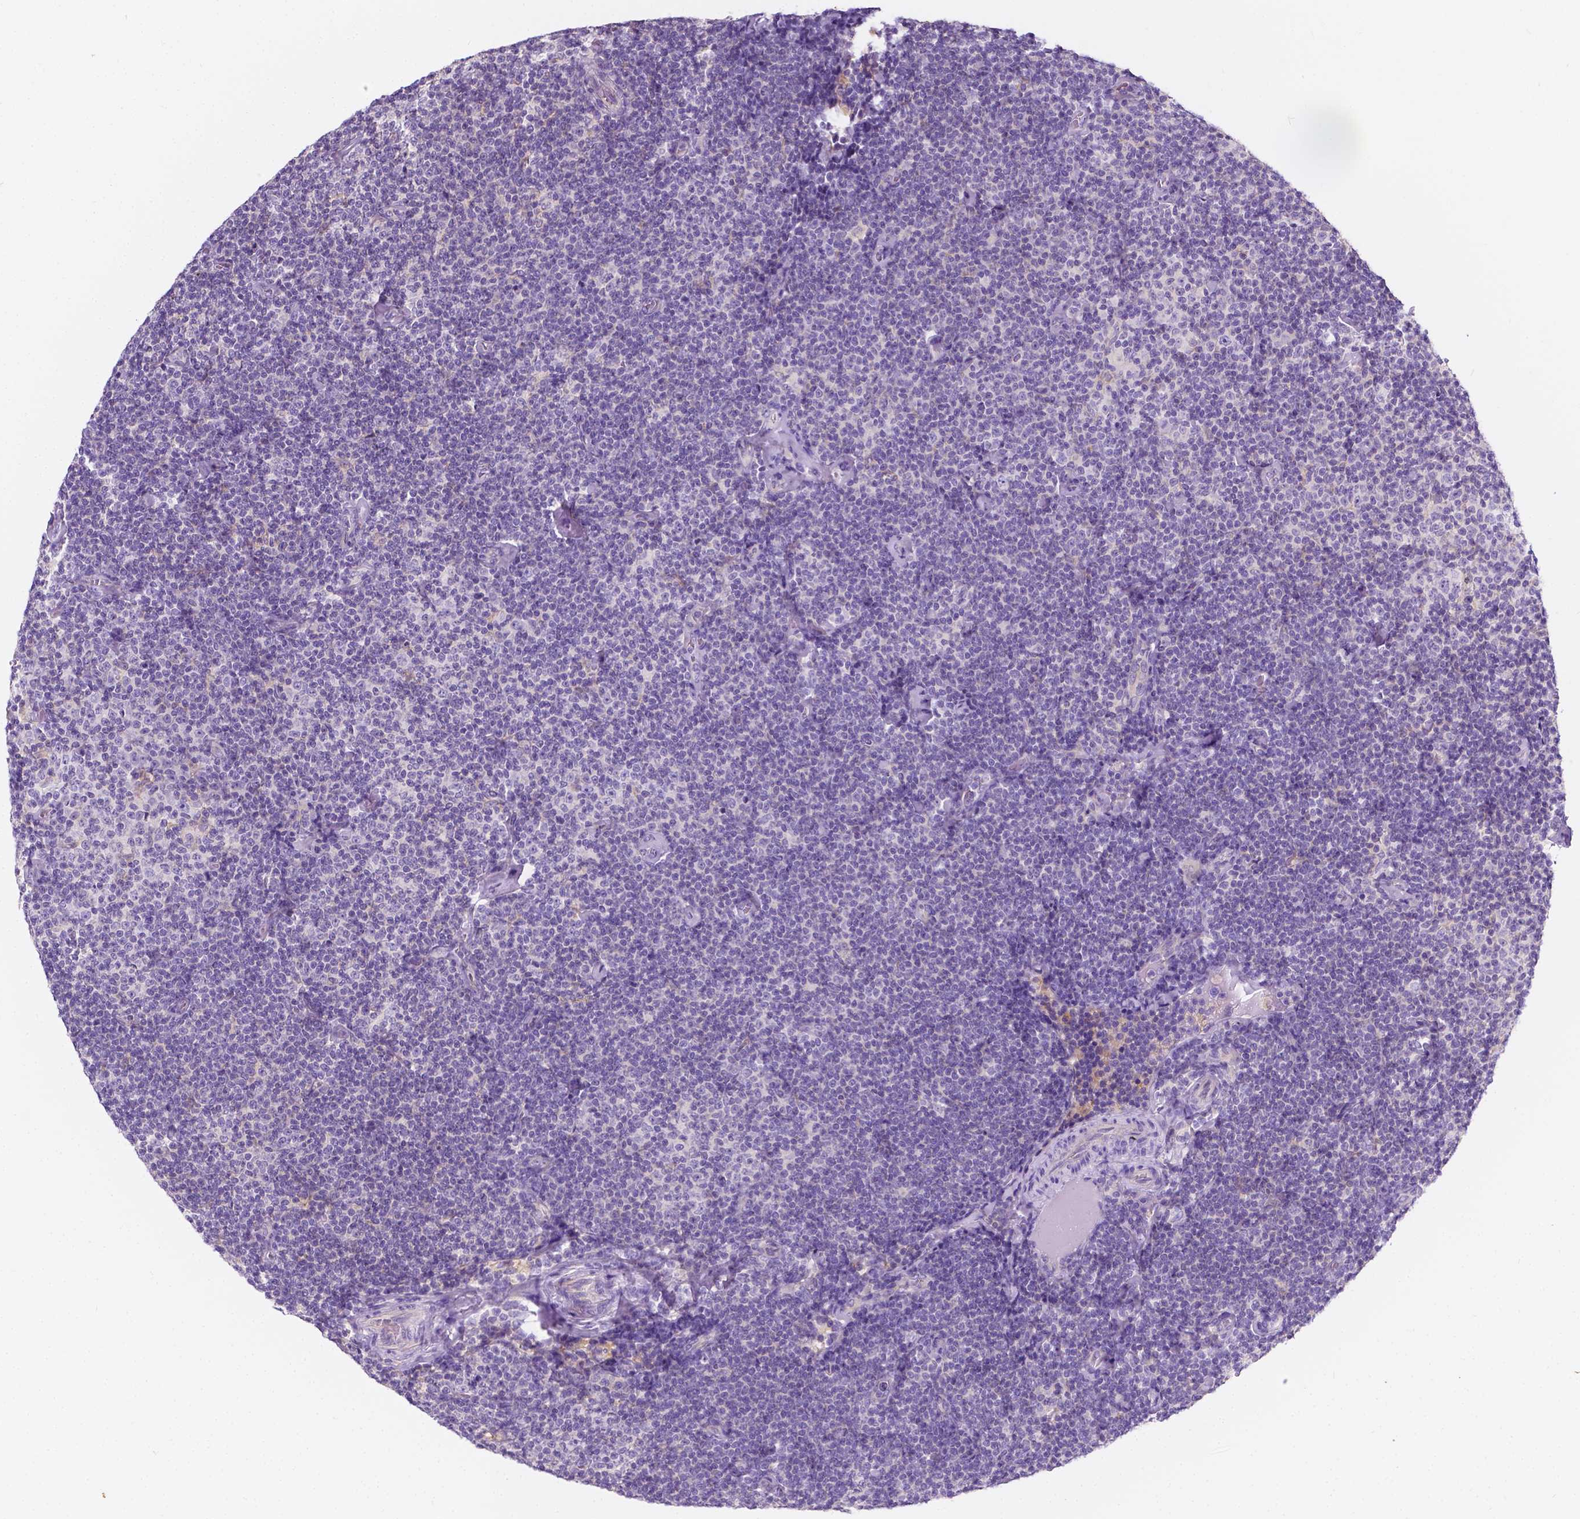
{"staining": {"intensity": "negative", "quantity": "none", "location": "none"}, "tissue": "lymphoma", "cell_type": "Tumor cells", "image_type": "cancer", "snomed": [{"axis": "morphology", "description": "Malignant lymphoma, non-Hodgkin's type, Low grade"}, {"axis": "topography", "description": "Lymph node"}], "caption": "This is an immunohistochemistry (IHC) histopathology image of human low-grade malignant lymphoma, non-Hodgkin's type. There is no expression in tumor cells.", "gene": "SIRT2", "patient": {"sex": "male", "age": 81}}